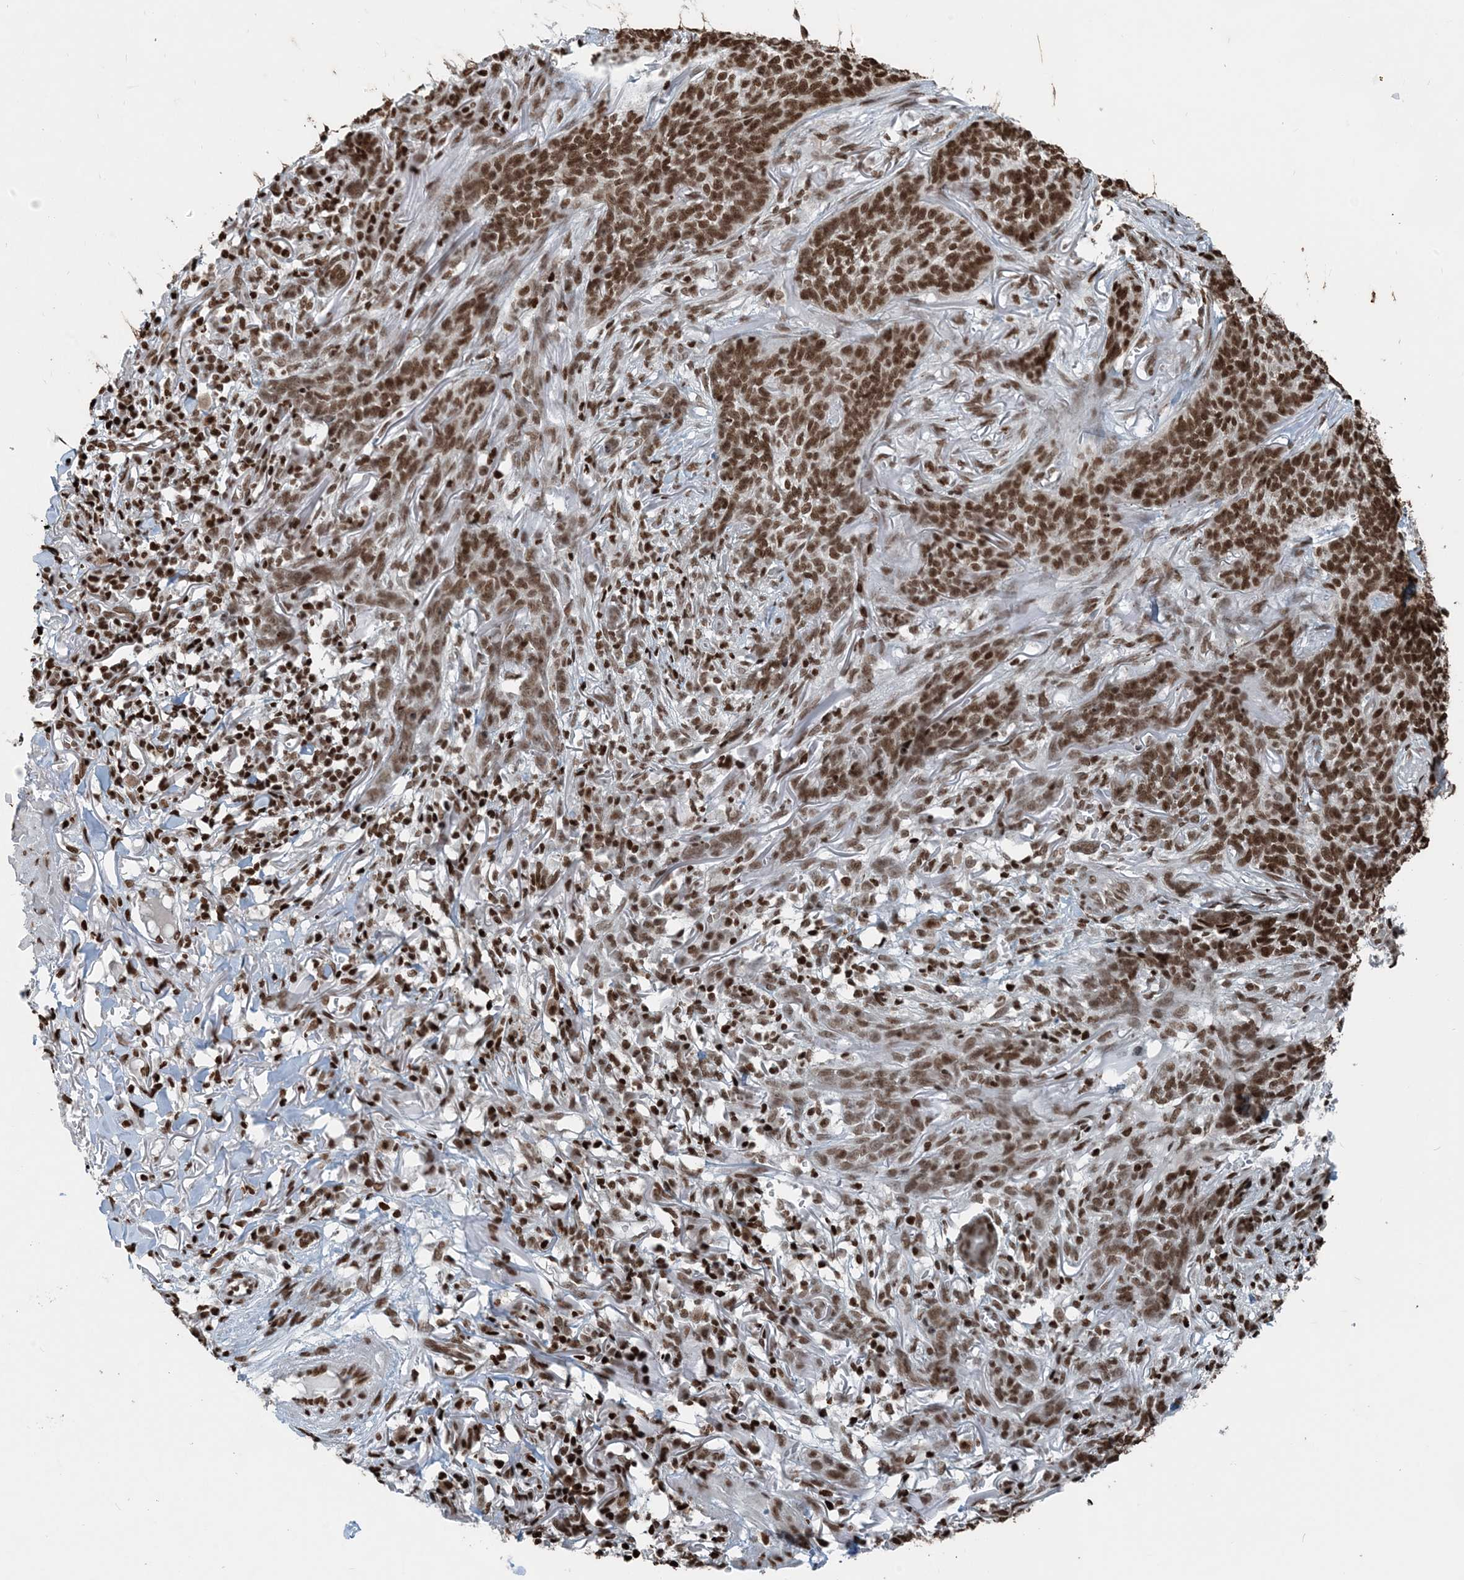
{"staining": {"intensity": "moderate", "quantity": ">75%", "location": "nuclear"}, "tissue": "skin cancer", "cell_type": "Tumor cells", "image_type": "cancer", "snomed": [{"axis": "morphology", "description": "Basal cell carcinoma"}, {"axis": "topography", "description": "Skin"}], "caption": "Immunohistochemistry micrograph of neoplastic tissue: skin cancer (basal cell carcinoma) stained using immunohistochemistry demonstrates medium levels of moderate protein expression localized specifically in the nuclear of tumor cells, appearing as a nuclear brown color.", "gene": "H3-3B", "patient": {"sex": "male", "age": 85}}